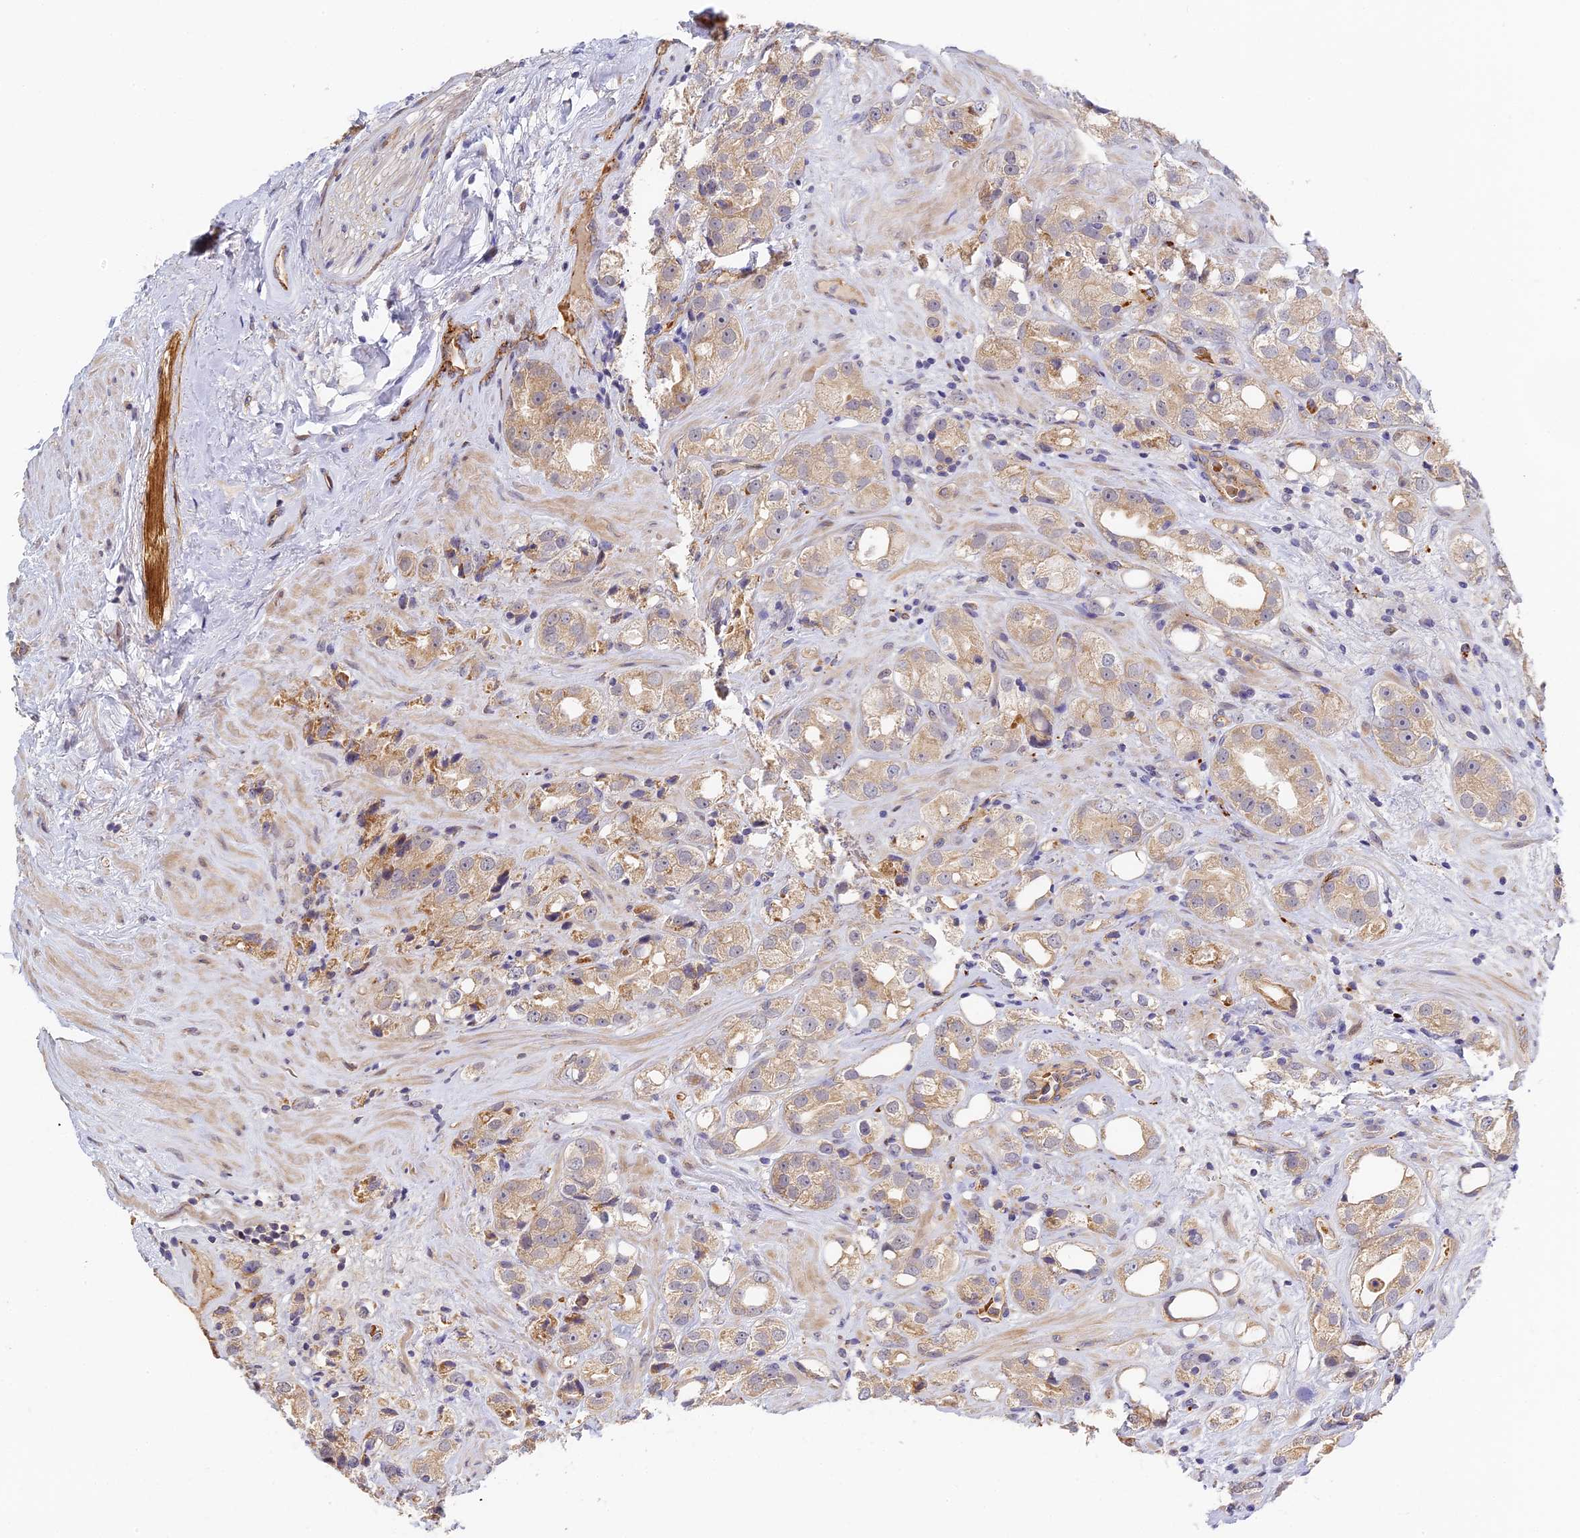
{"staining": {"intensity": "weak", "quantity": ">75%", "location": "cytoplasmic/membranous"}, "tissue": "prostate cancer", "cell_type": "Tumor cells", "image_type": "cancer", "snomed": [{"axis": "morphology", "description": "Adenocarcinoma, NOS"}, {"axis": "topography", "description": "Prostate"}], "caption": "Tumor cells display low levels of weak cytoplasmic/membranous expression in about >75% of cells in human prostate cancer (adenocarcinoma). Using DAB (brown) and hematoxylin (blue) stains, captured at high magnification using brightfield microscopy.", "gene": "MISP3", "patient": {"sex": "male", "age": 79}}